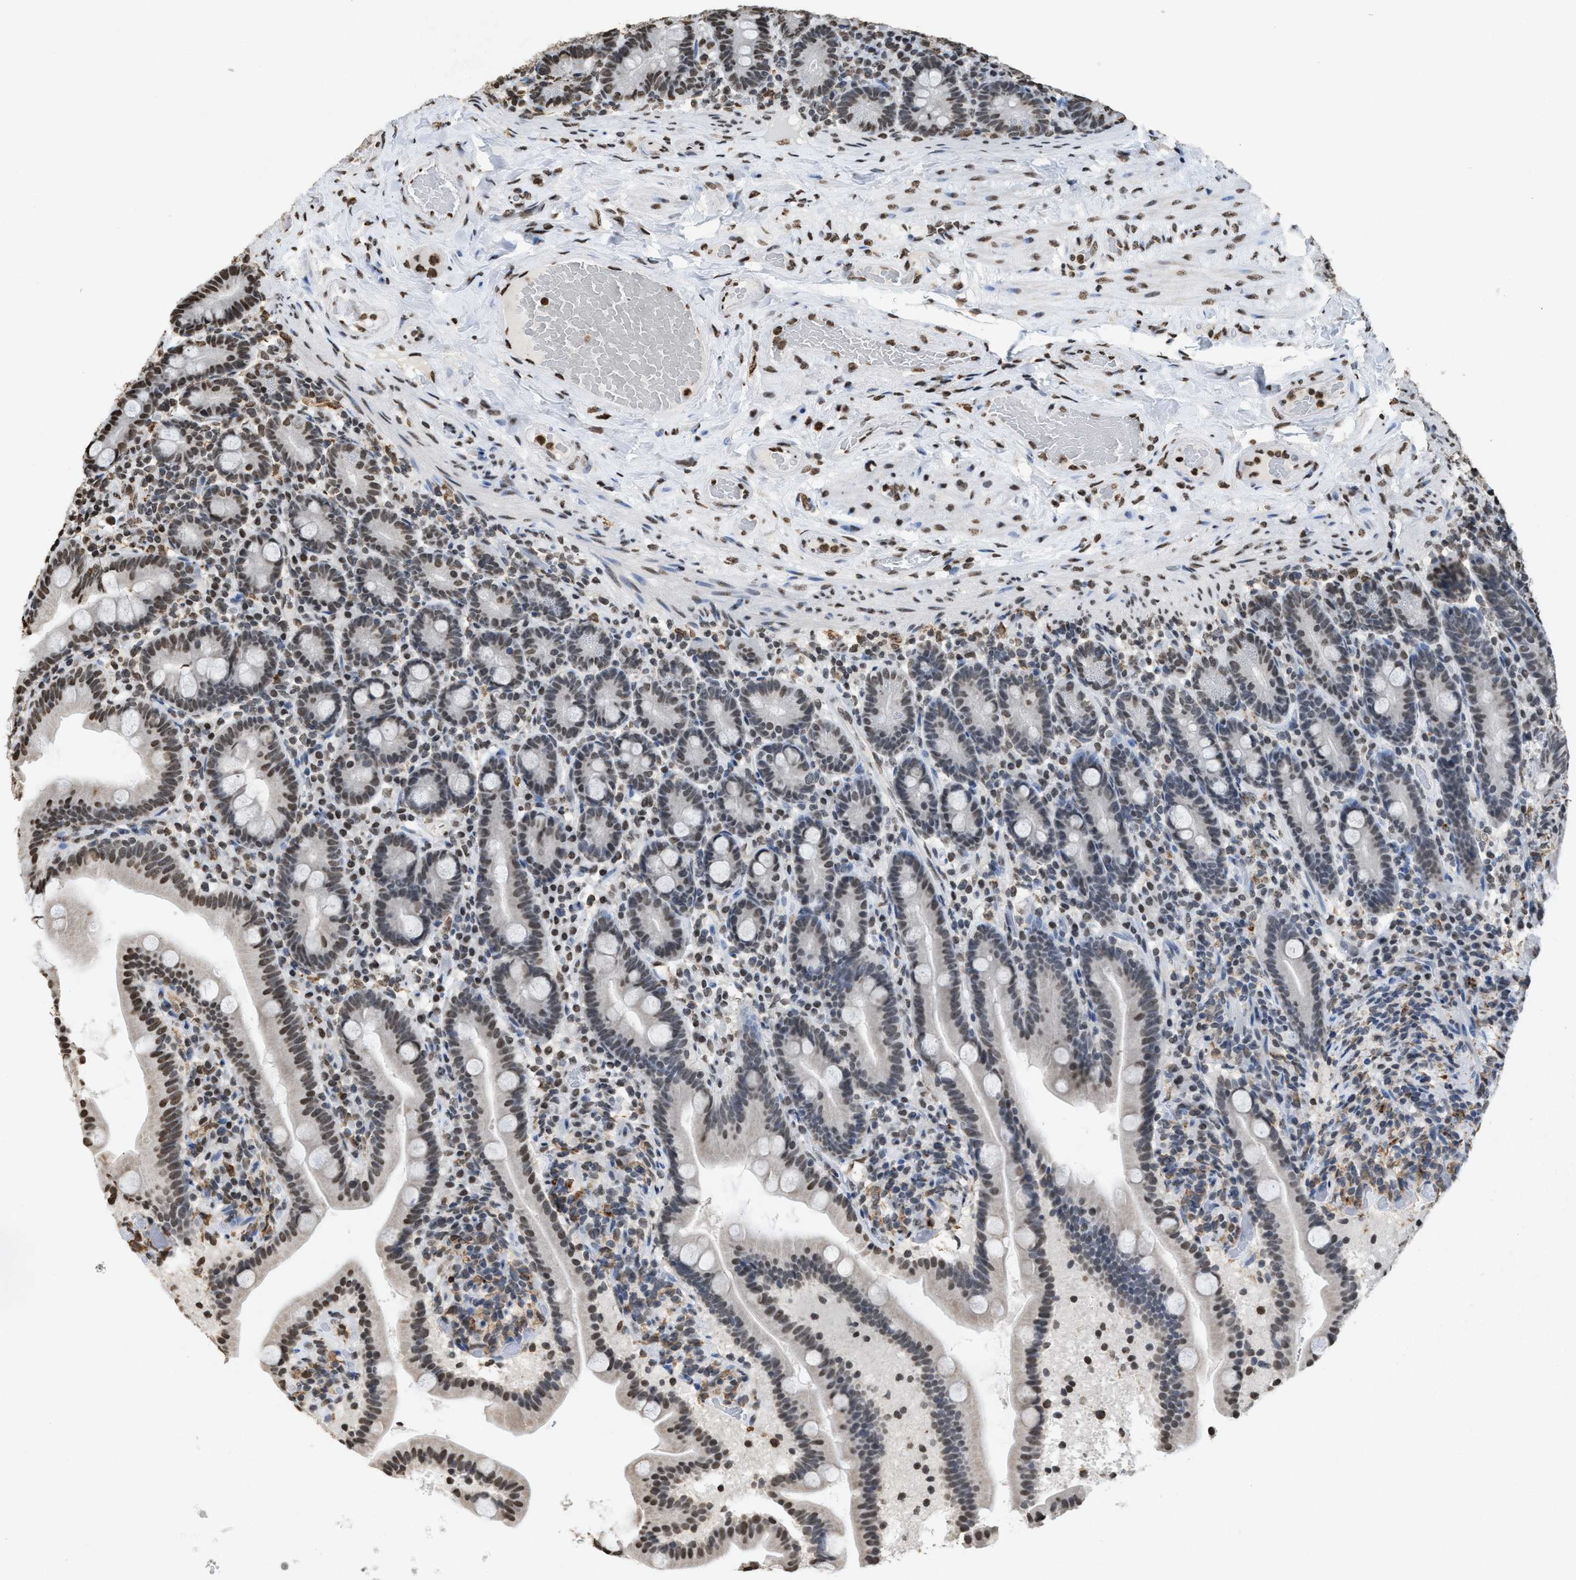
{"staining": {"intensity": "moderate", "quantity": "<25%", "location": "nuclear"}, "tissue": "duodenum", "cell_type": "Glandular cells", "image_type": "normal", "snomed": [{"axis": "morphology", "description": "Normal tissue, NOS"}, {"axis": "topography", "description": "Duodenum"}], "caption": "Immunohistochemistry (IHC) of benign human duodenum demonstrates low levels of moderate nuclear expression in about <25% of glandular cells.", "gene": "NUP88", "patient": {"sex": "male", "age": 54}}